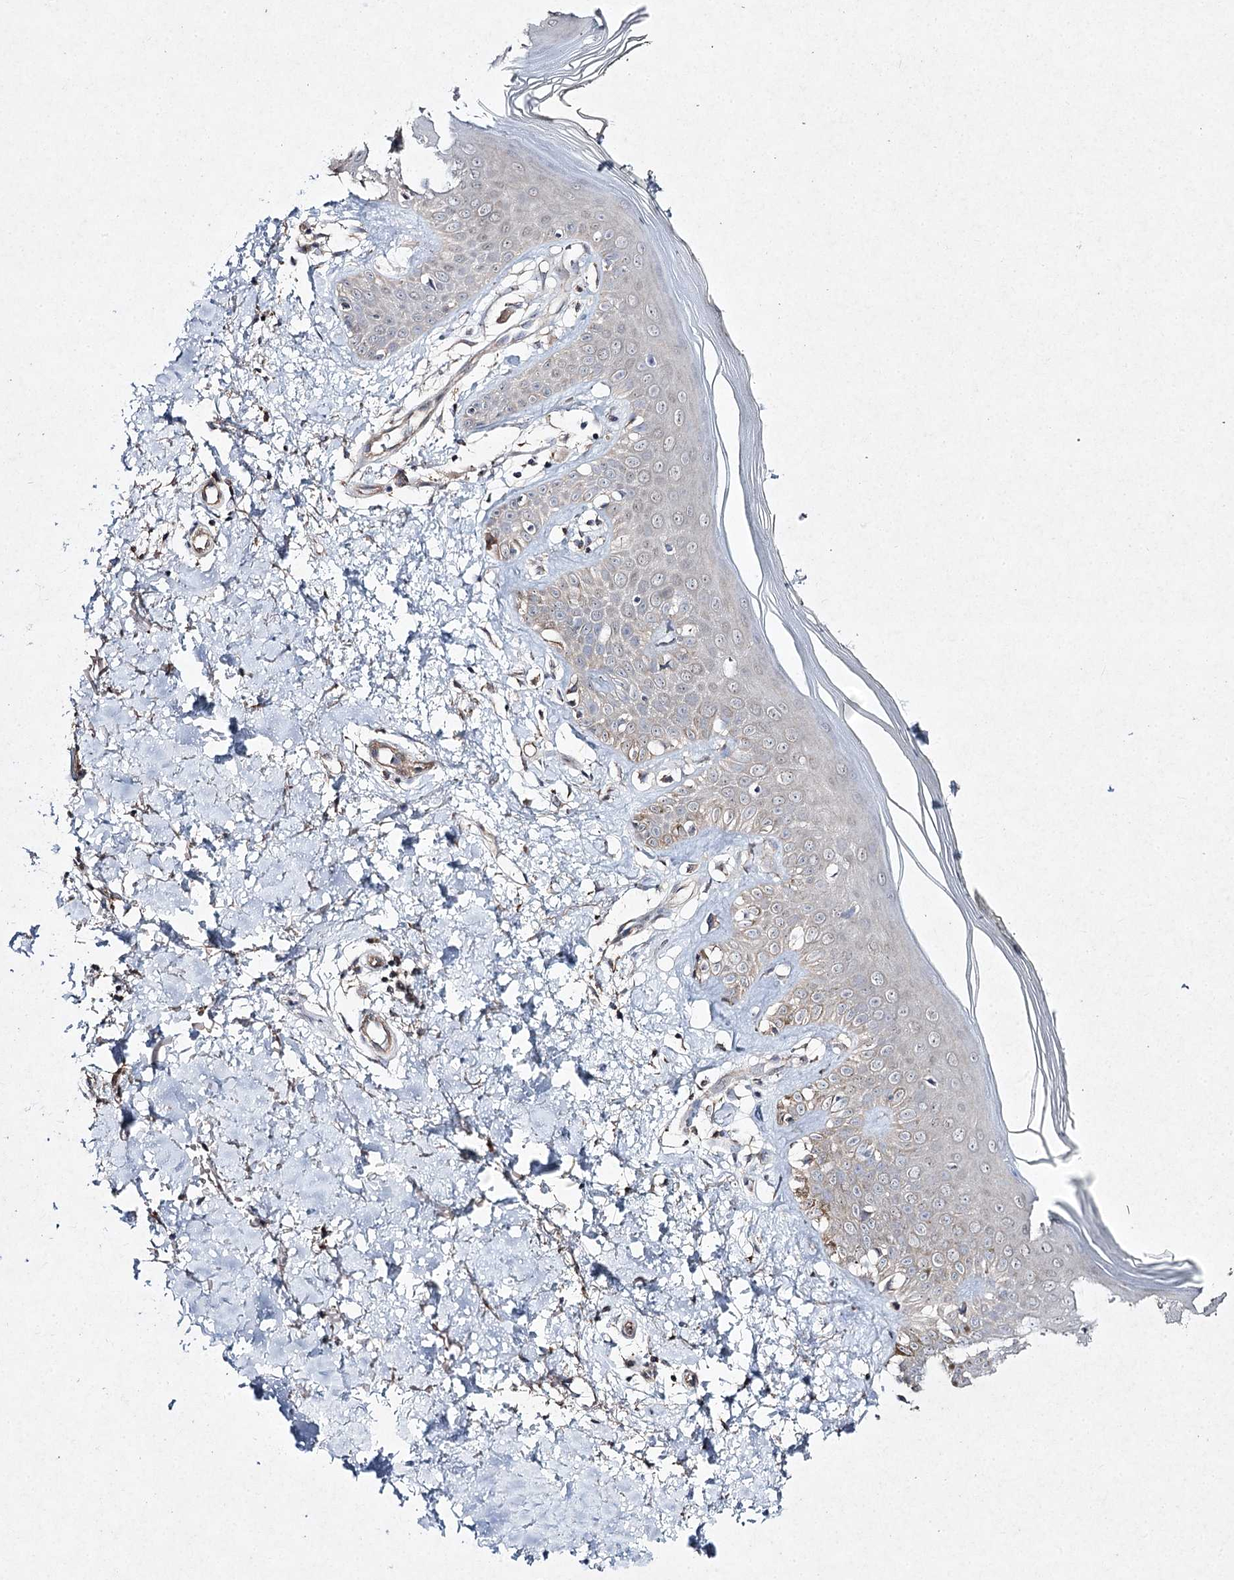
{"staining": {"intensity": "weak", "quantity": ">75%", "location": "cytoplasmic/membranous"}, "tissue": "skin", "cell_type": "Fibroblasts", "image_type": "normal", "snomed": [{"axis": "morphology", "description": "Normal tissue, NOS"}, {"axis": "topography", "description": "Skin"}], "caption": "Immunohistochemical staining of benign human skin displays low levels of weak cytoplasmic/membranous staining in about >75% of fibroblasts.", "gene": "FANCL", "patient": {"sex": "female", "age": 64}}